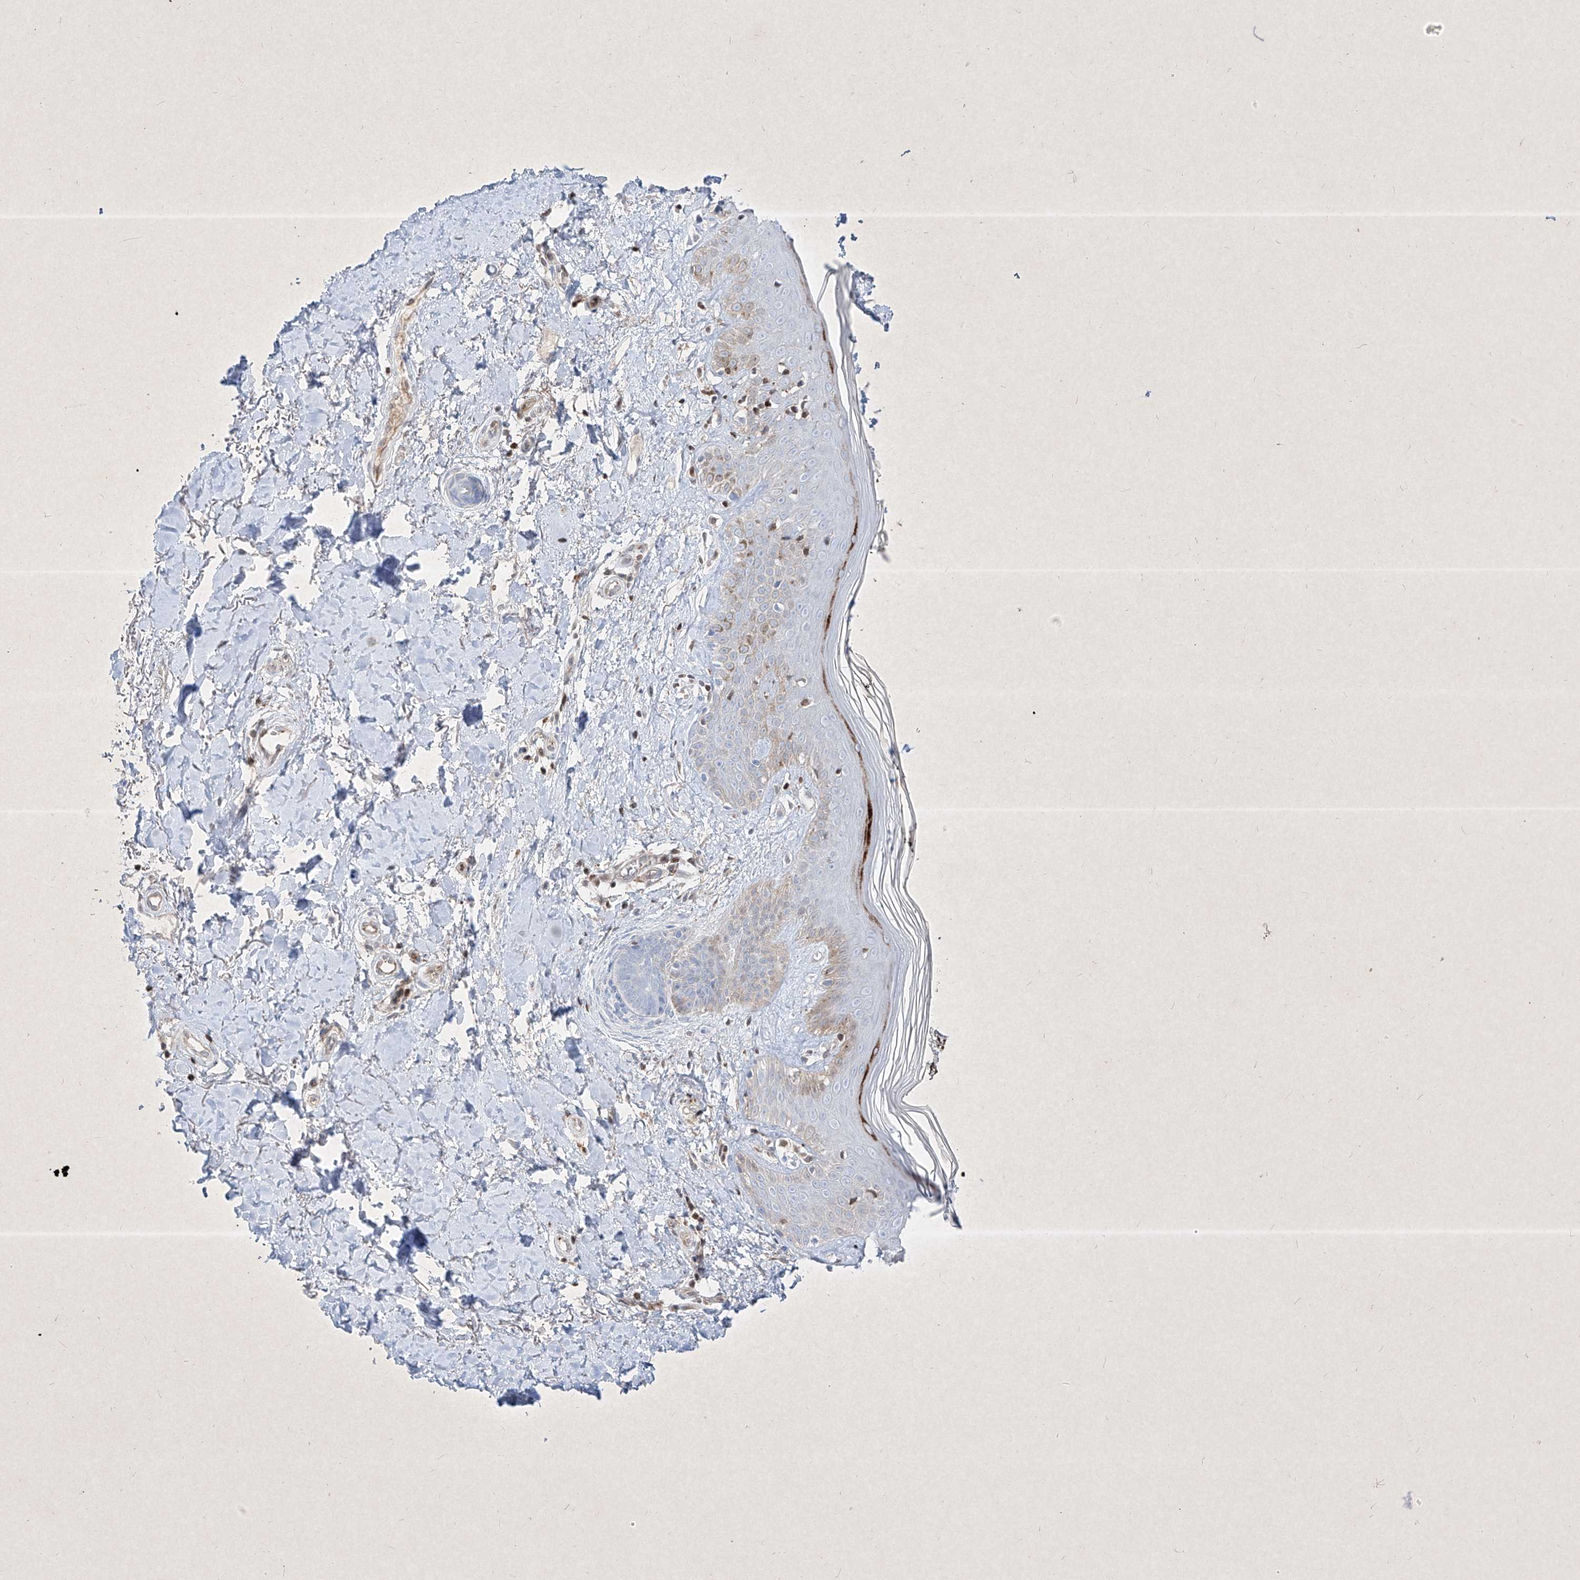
{"staining": {"intensity": "weak", "quantity": ">75%", "location": "cytoplasmic/membranous"}, "tissue": "skin", "cell_type": "Fibroblasts", "image_type": "normal", "snomed": [{"axis": "morphology", "description": "Normal tissue, NOS"}, {"axis": "topography", "description": "Skin"}], "caption": "Immunohistochemical staining of benign human skin displays >75% levels of weak cytoplasmic/membranous protein positivity in approximately >75% of fibroblasts.", "gene": "PSMB10", "patient": {"sex": "female", "age": 64}}